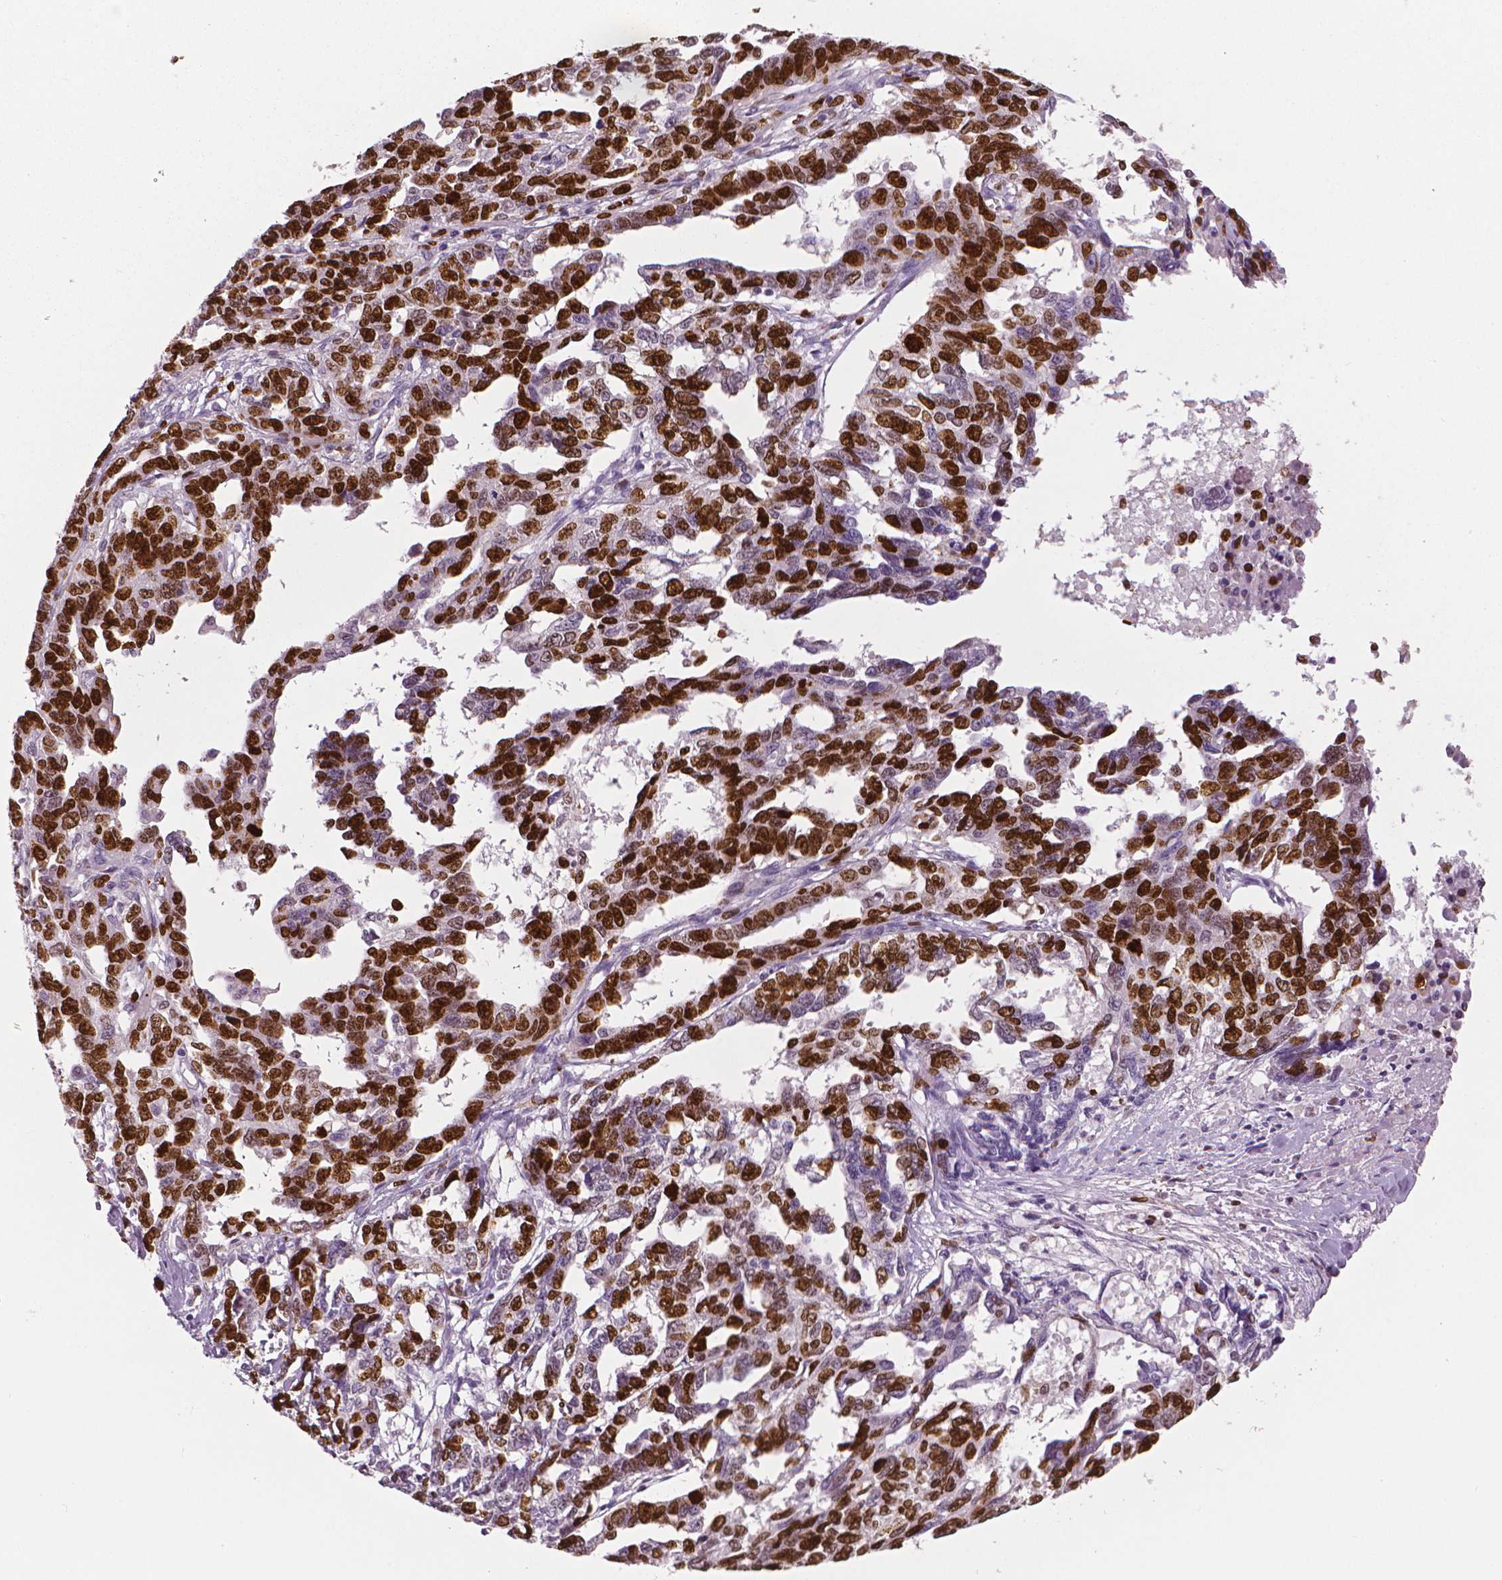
{"staining": {"intensity": "strong", "quantity": ">75%", "location": "nuclear"}, "tissue": "ovarian cancer", "cell_type": "Tumor cells", "image_type": "cancer", "snomed": [{"axis": "morphology", "description": "Cystadenocarcinoma, serous, NOS"}, {"axis": "topography", "description": "Ovary"}], "caption": "Immunohistochemistry (DAB) staining of human serous cystadenocarcinoma (ovarian) demonstrates strong nuclear protein positivity in about >75% of tumor cells.", "gene": "MKI67", "patient": {"sex": "female", "age": 69}}